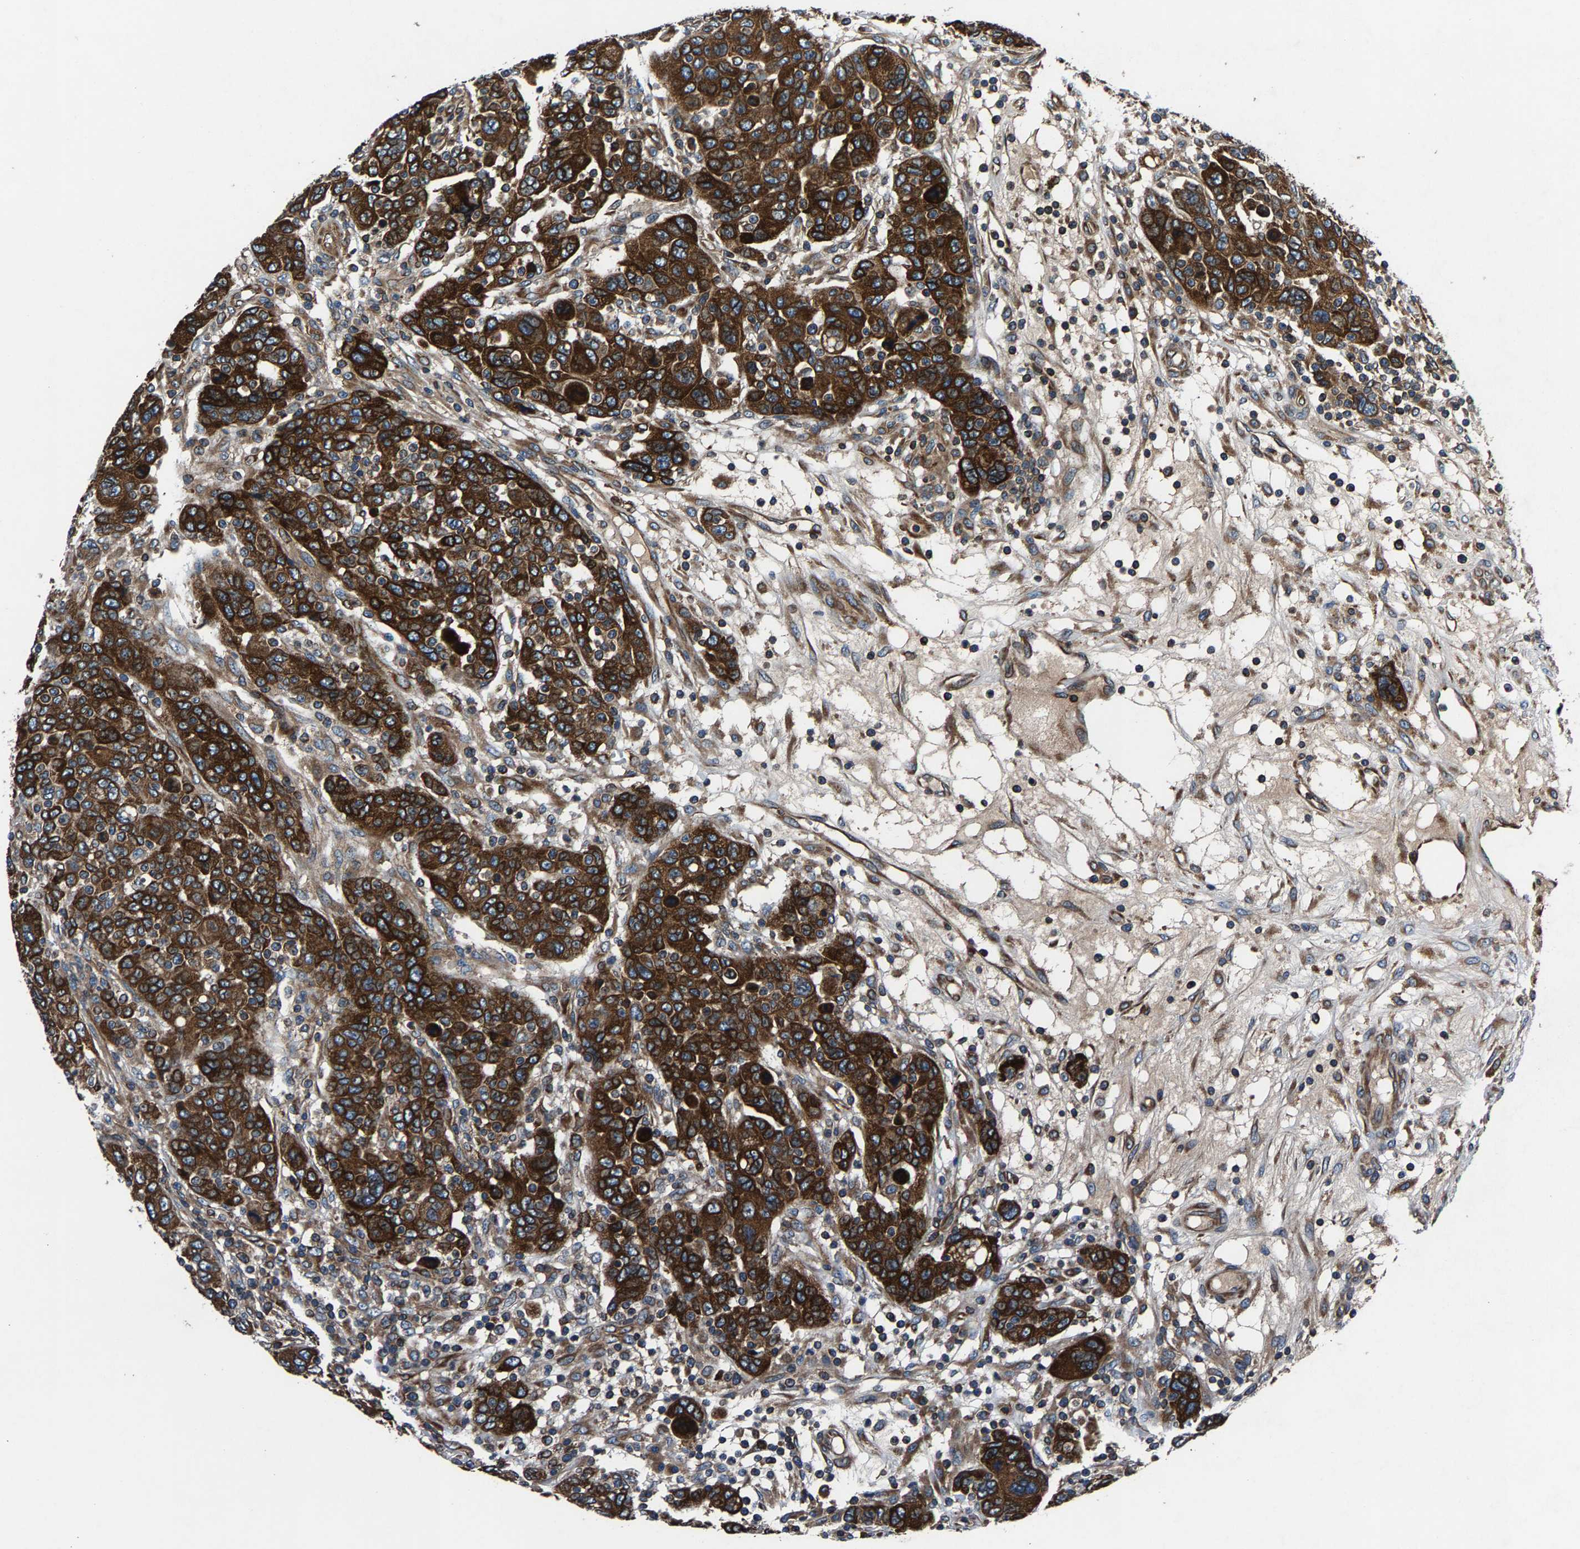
{"staining": {"intensity": "strong", "quantity": ">75%", "location": "cytoplasmic/membranous"}, "tissue": "breast cancer", "cell_type": "Tumor cells", "image_type": "cancer", "snomed": [{"axis": "morphology", "description": "Duct carcinoma"}, {"axis": "topography", "description": "Breast"}], "caption": "Human breast invasive ductal carcinoma stained for a protein (brown) reveals strong cytoplasmic/membranous positive expression in approximately >75% of tumor cells.", "gene": "LPCAT1", "patient": {"sex": "female", "age": 37}}